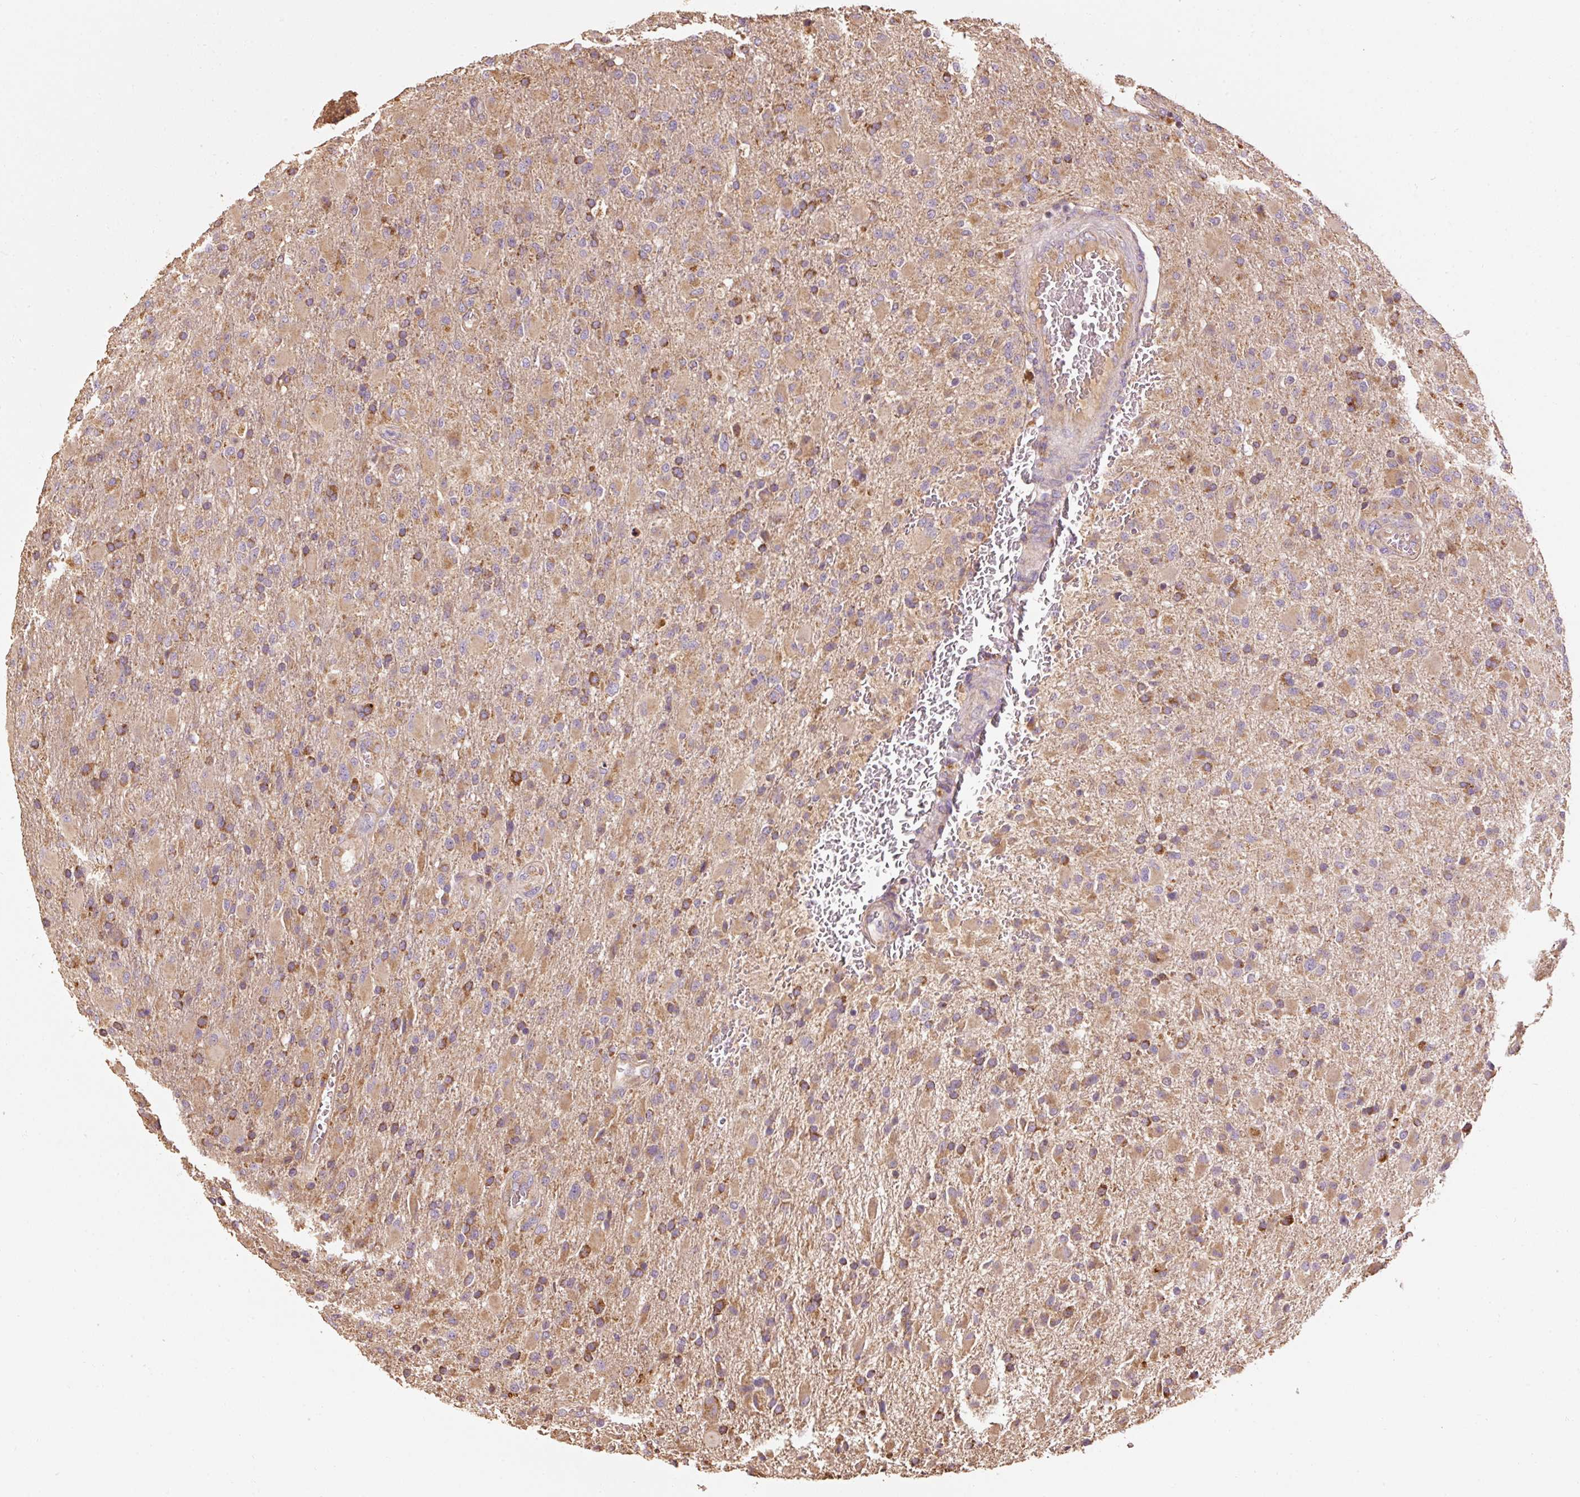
{"staining": {"intensity": "moderate", "quantity": "25%-75%", "location": "cytoplasmic/membranous"}, "tissue": "glioma", "cell_type": "Tumor cells", "image_type": "cancer", "snomed": [{"axis": "morphology", "description": "Glioma, malignant, Low grade"}, {"axis": "topography", "description": "Brain"}], "caption": "The micrograph shows immunohistochemical staining of glioma. There is moderate cytoplasmic/membranous expression is present in approximately 25%-75% of tumor cells. (DAB = brown stain, brightfield microscopy at high magnification).", "gene": "EFHC1", "patient": {"sex": "male", "age": 65}}